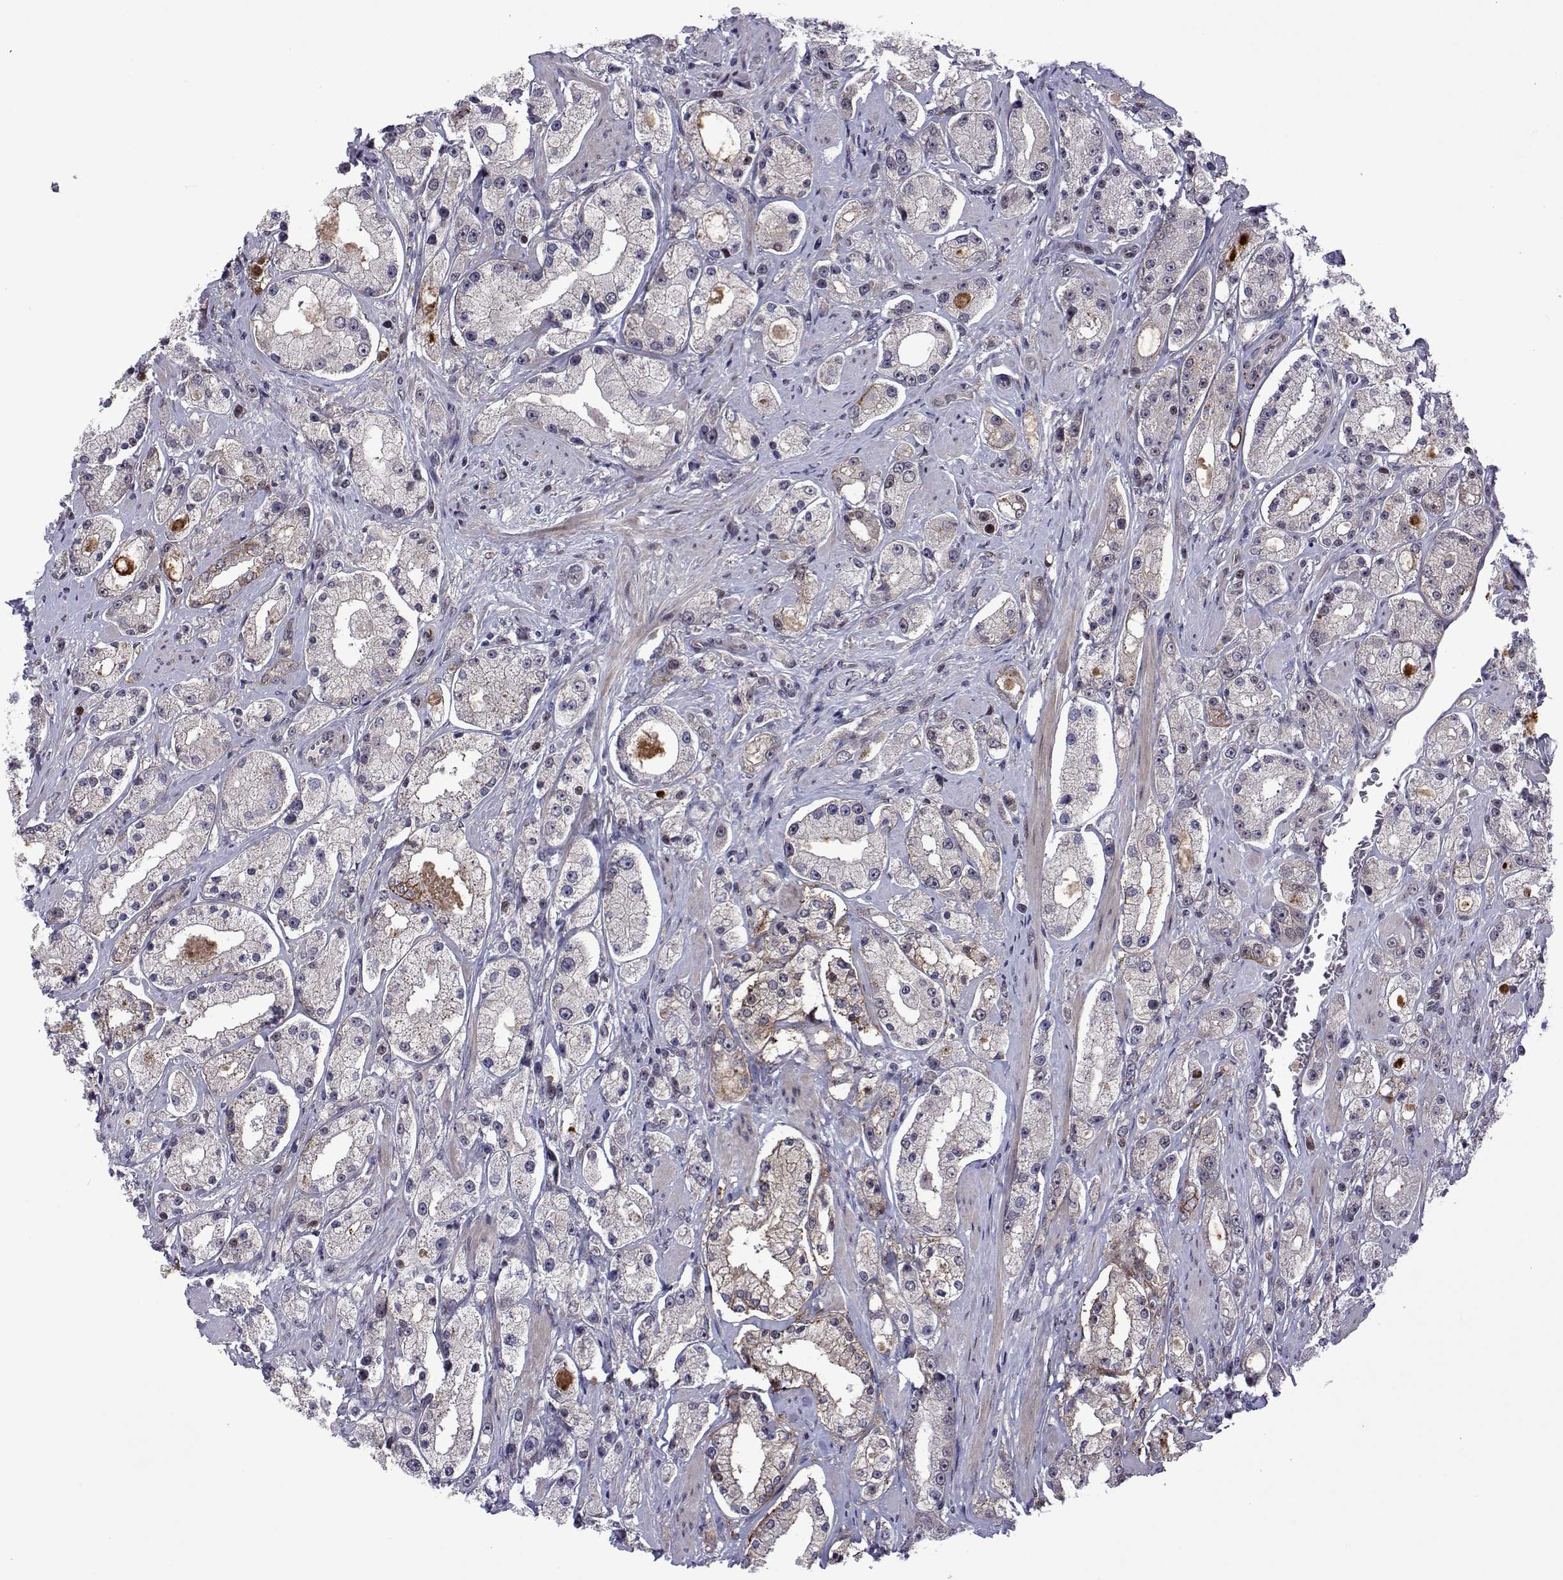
{"staining": {"intensity": "negative", "quantity": "none", "location": "none"}, "tissue": "prostate cancer", "cell_type": "Tumor cells", "image_type": "cancer", "snomed": [{"axis": "morphology", "description": "Adenocarcinoma, High grade"}, {"axis": "topography", "description": "Prostate"}], "caption": "This is an immunohistochemistry (IHC) photomicrograph of human prostate adenocarcinoma (high-grade). There is no positivity in tumor cells.", "gene": "EFCAB3", "patient": {"sex": "male", "age": 67}}